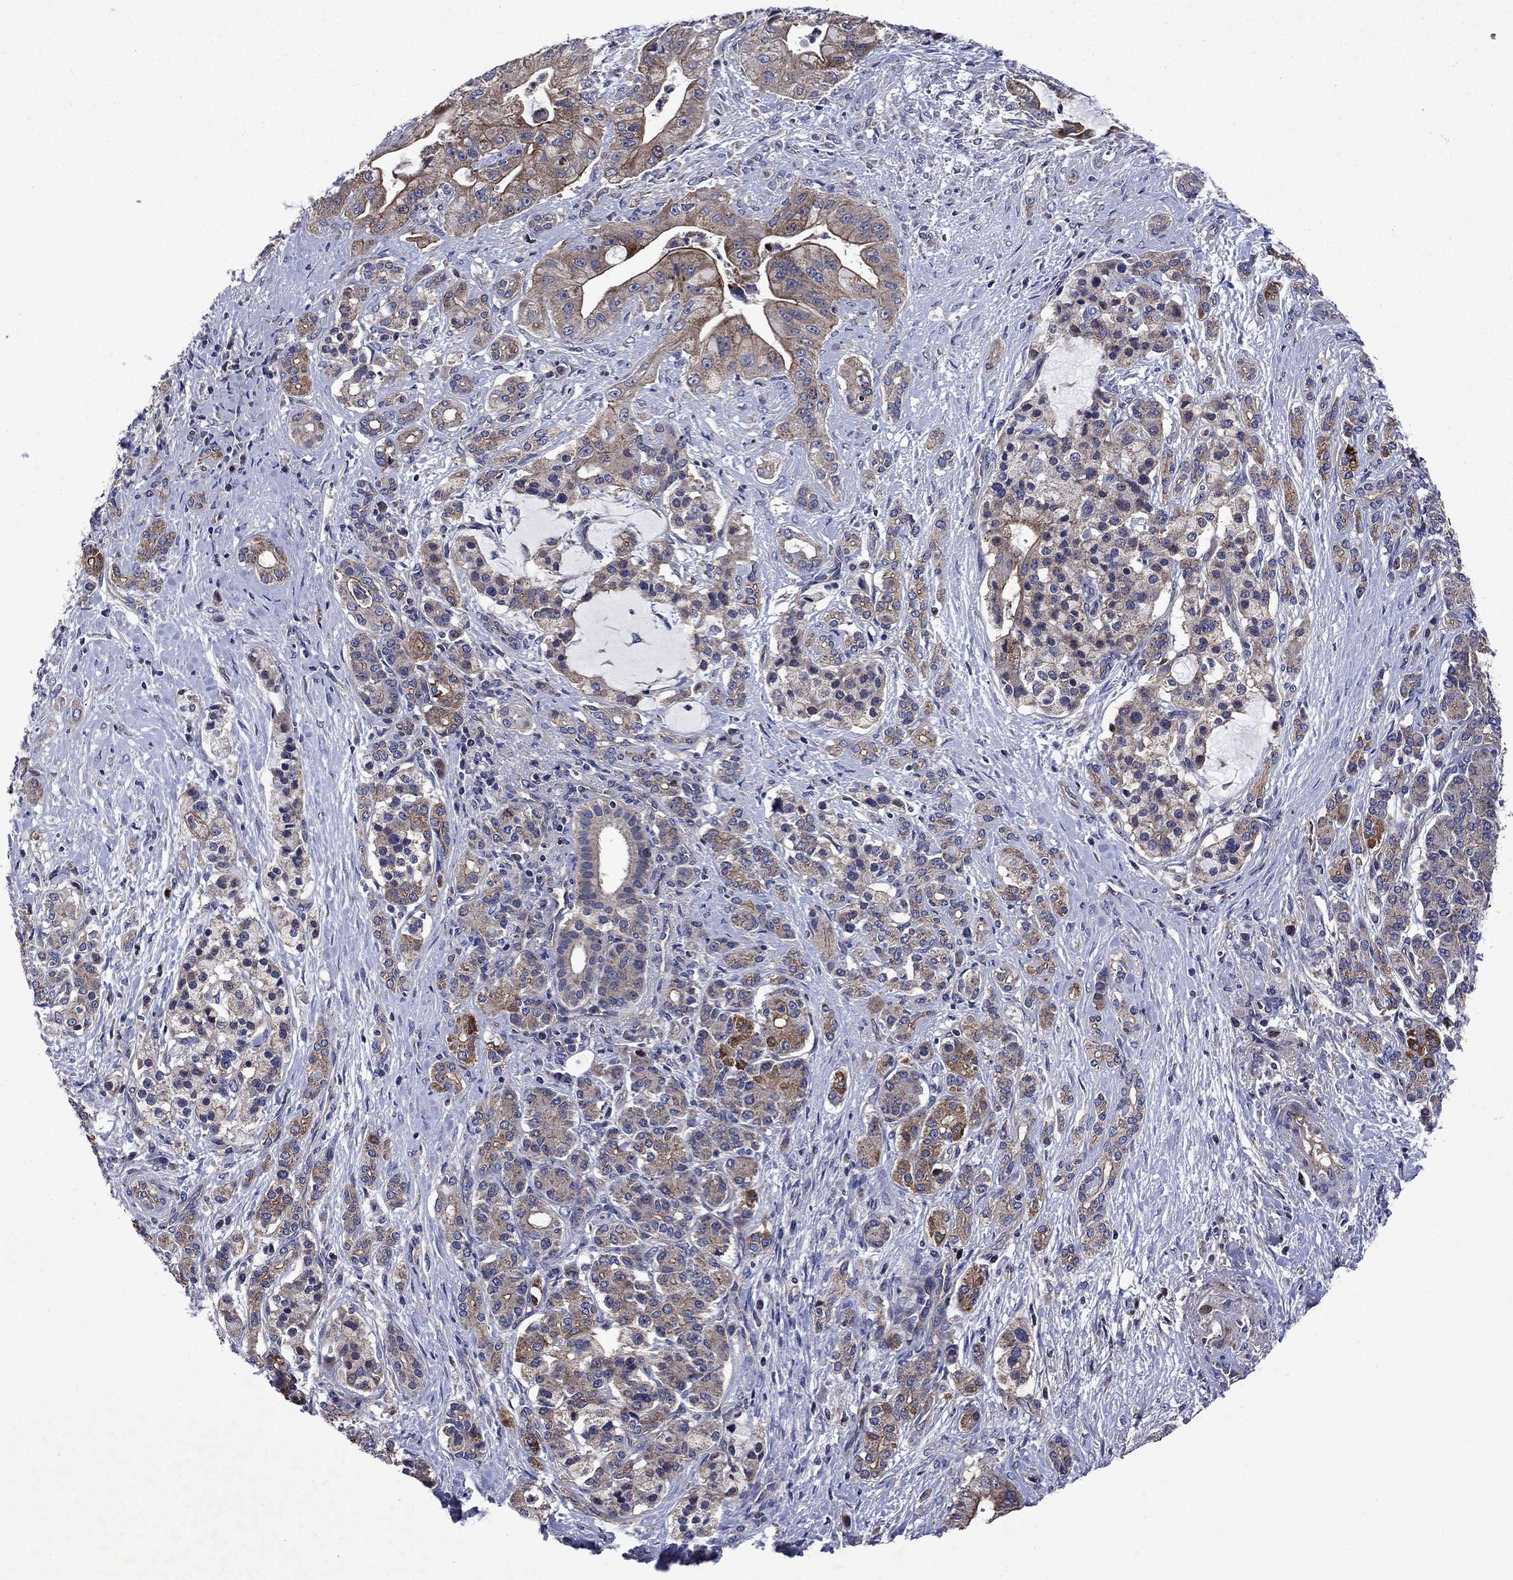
{"staining": {"intensity": "moderate", "quantity": "<25%", "location": "cytoplasmic/membranous"}, "tissue": "pancreatic cancer", "cell_type": "Tumor cells", "image_type": "cancer", "snomed": [{"axis": "morphology", "description": "Normal tissue, NOS"}, {"axis": "morphology", "description": "Inflammation, NOS"}, {"axis": "morphology", "description": "Adenocarcinoma, NOS"}, {"axis": "topography", "description": "Pancreas"}], "caption": "Protein staining of pancreatic adenocarcinoma tissue reveals moderate cytoplasmic/membranous positivity in approximately <25% of tumor cells.", "gene": "KIF22", "patient": {"sex": "male", "age": 57}}